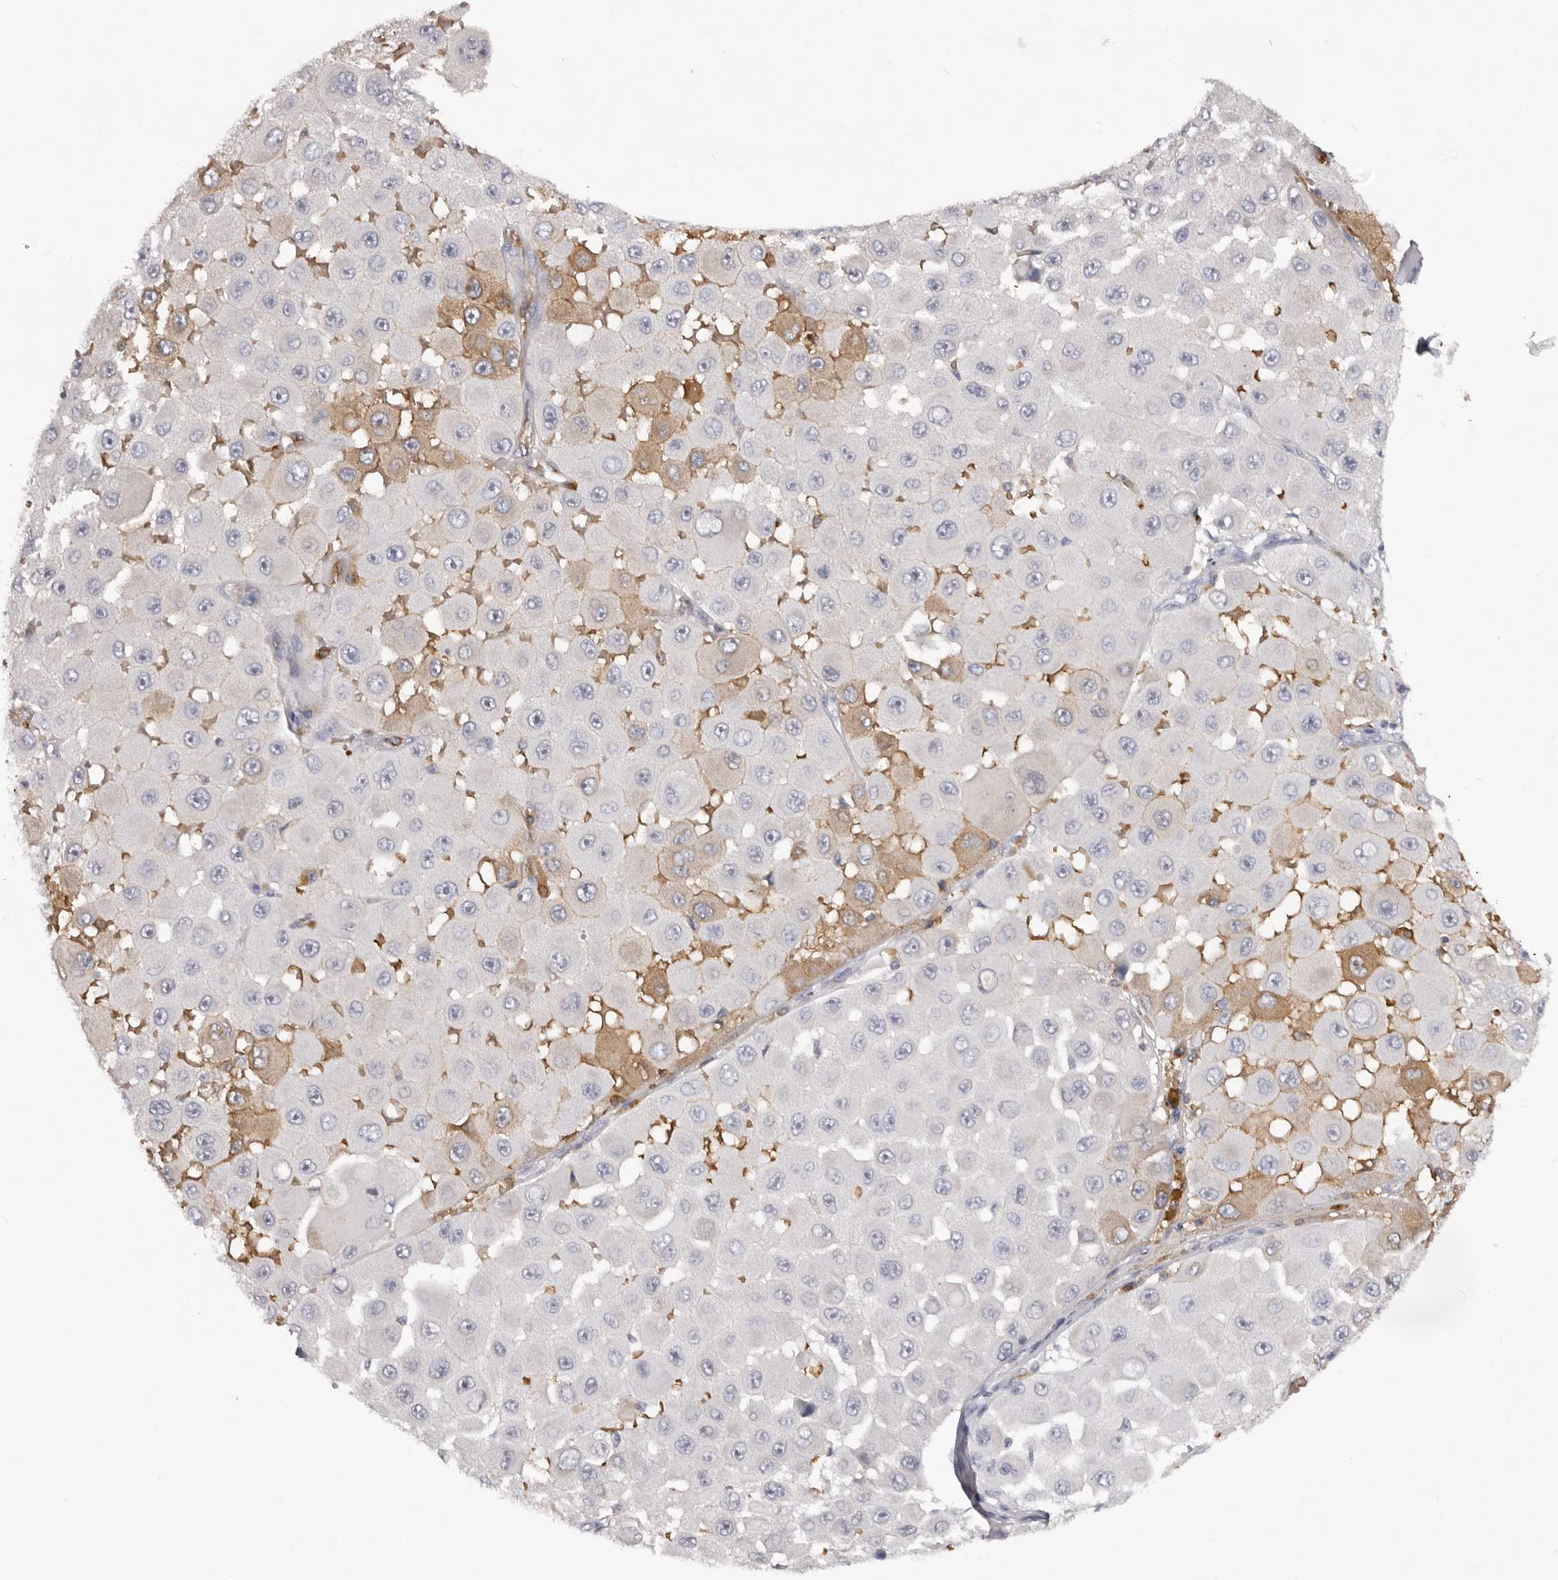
{"staining": {"intensity": "moderate", "quantity": "<25%", "location": "cytoplasmic/membranous"}, "tissue": "melanoma", "cell_type": "Tumor cells", "image_type": "cancer", "snomed": [{"axis": "morphology", "description": "Malignant melanoma, NOS"}, {"axis": "topography", "description": "Skin"}], "caption": "This histopathology image shows IHC staining of melanoma, with low moderate cytoplasmic/membranous expression in about <25% of tumor cells.", "gene": "TNR", "patient": {"sex": "female", "age": 81}}